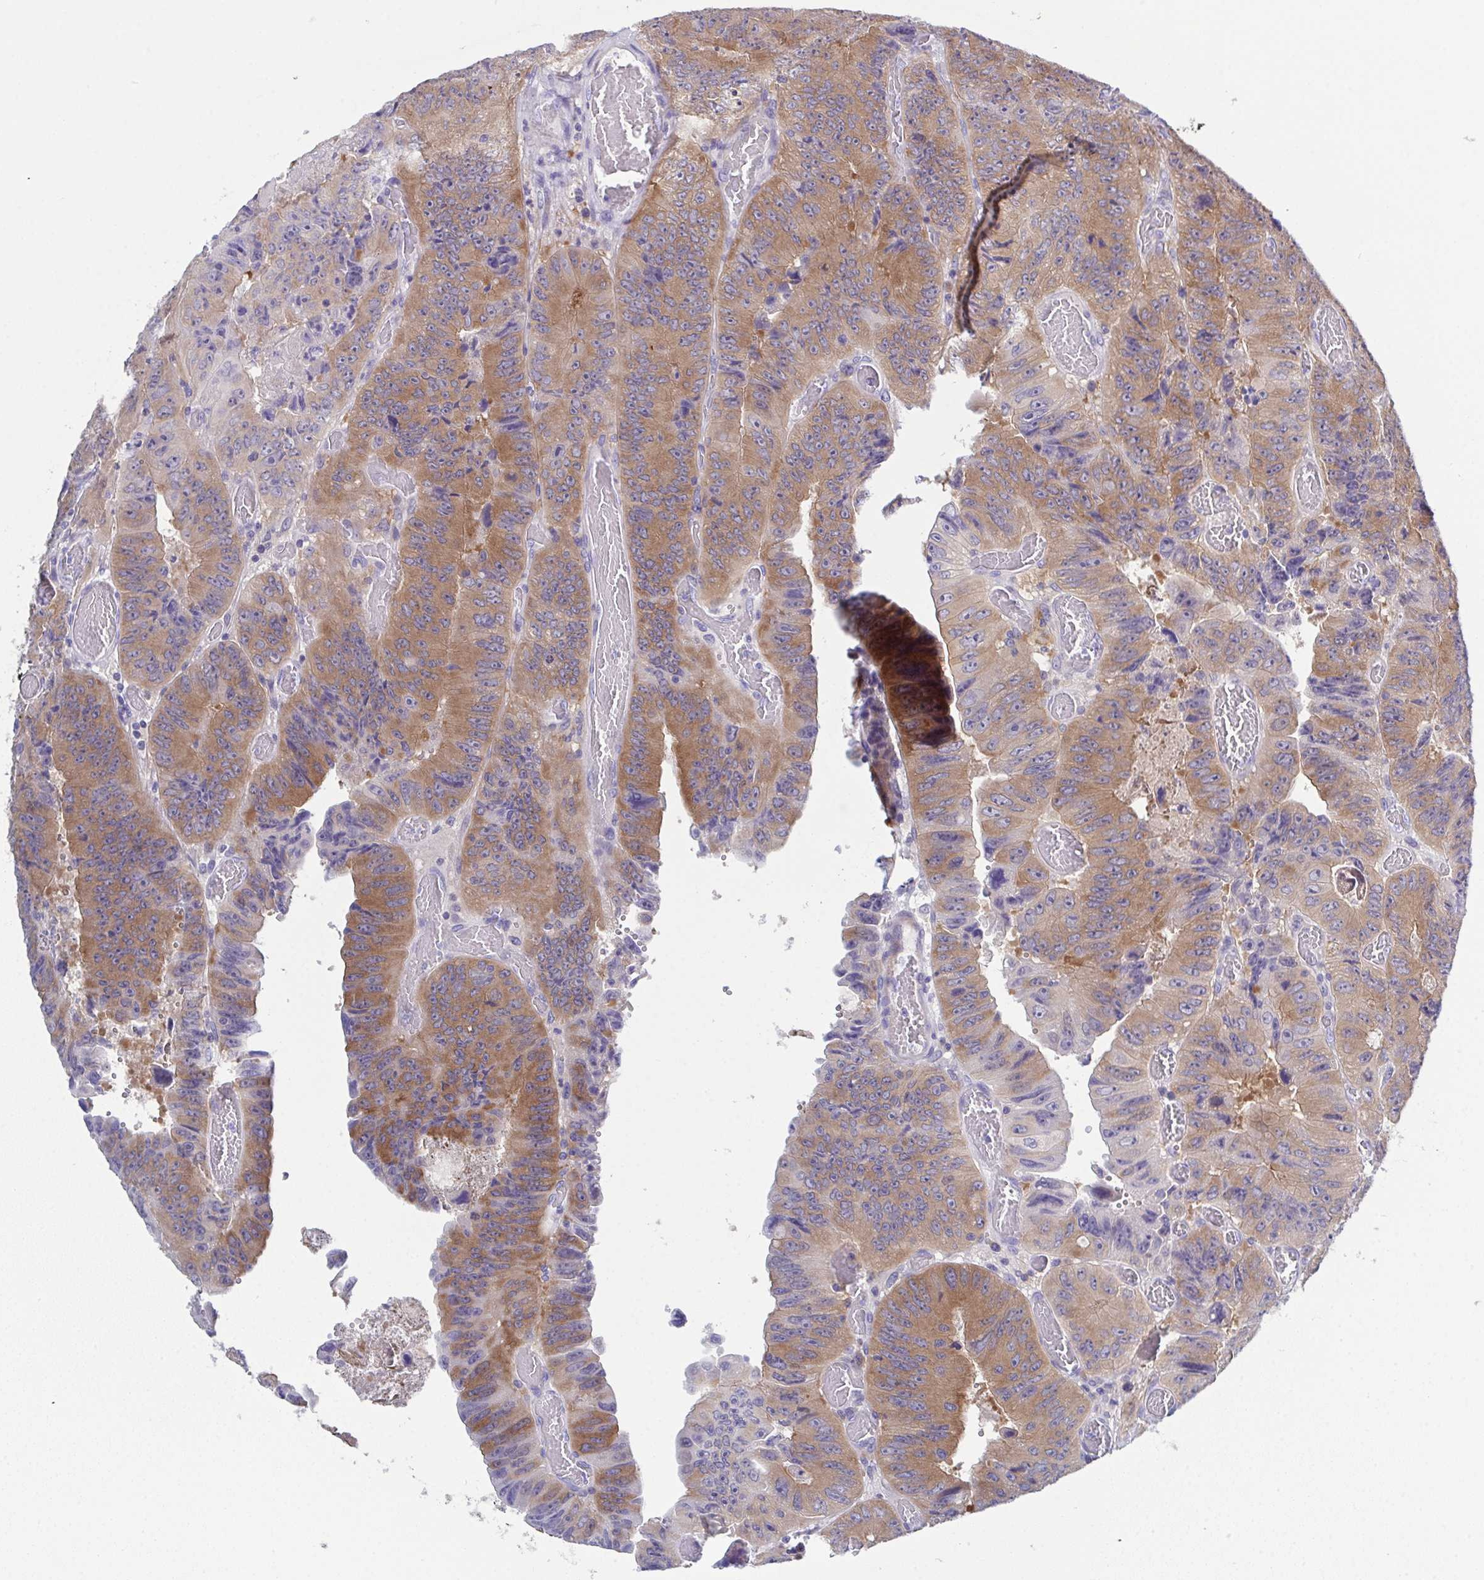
{"staining": {"intensity": "moderate", "quantity": ">75%", "location": "cytoplasmic/membranous"}, "tissue": "colorectal cancer", "cell_type": "Tumor cells", "image_type": "cancer", "snomed": [{"axis": "morphology", "description": "Adenocarcinoma, NOS"}, {"axis": "topography", "description": "Colon"}], "caption": "Colorectal cancer stained with DAB (3,3'-diaminobenzidine) IHC displays medium levels of moderate cytoplasmic/membranous positivity in about >75% of tumor cells.", "gene": "CFAP97D1", "patient": {"sex": "female", "age": 84}}